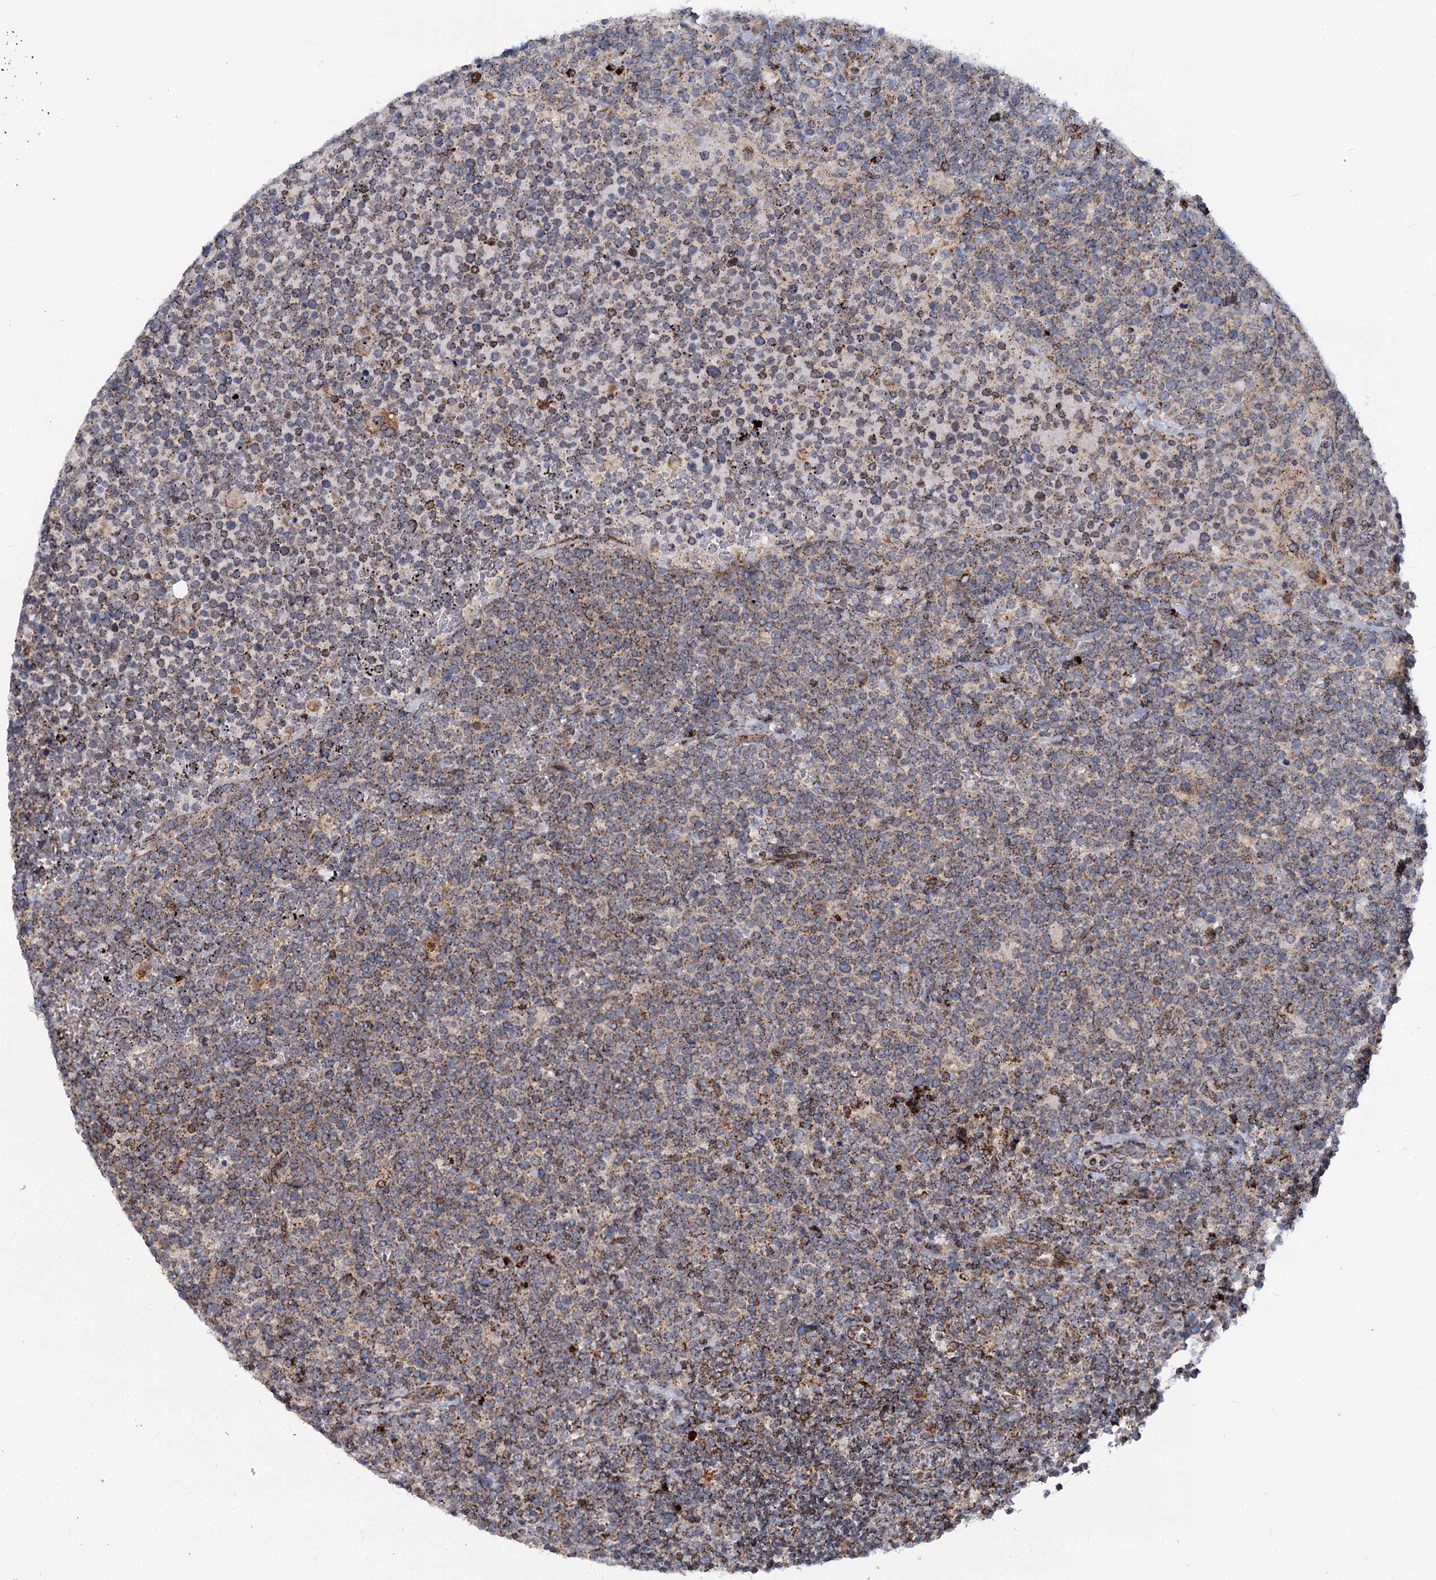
{"staining": {"intensity": "moderate", "quantity": ">75%", "location": "cytoplasmic/membranous"}, "tissue": "lymphoma", "cell_type": "Tumor cells", "image_type": "cancer", "snomed": [{"axis": "morphology", "description": "Malignant lymphoma, non-Hodgkin's type, High grade"}, {"axis": "topography", "description": "Lymph node"}], "caption": "Moderate cytoplasmic/membranous positivity is identified in approximately >75% of tumor cells in lymphoma.", "gene": "SUPT20H", "patient": {"sex": "male", "age": 61}}